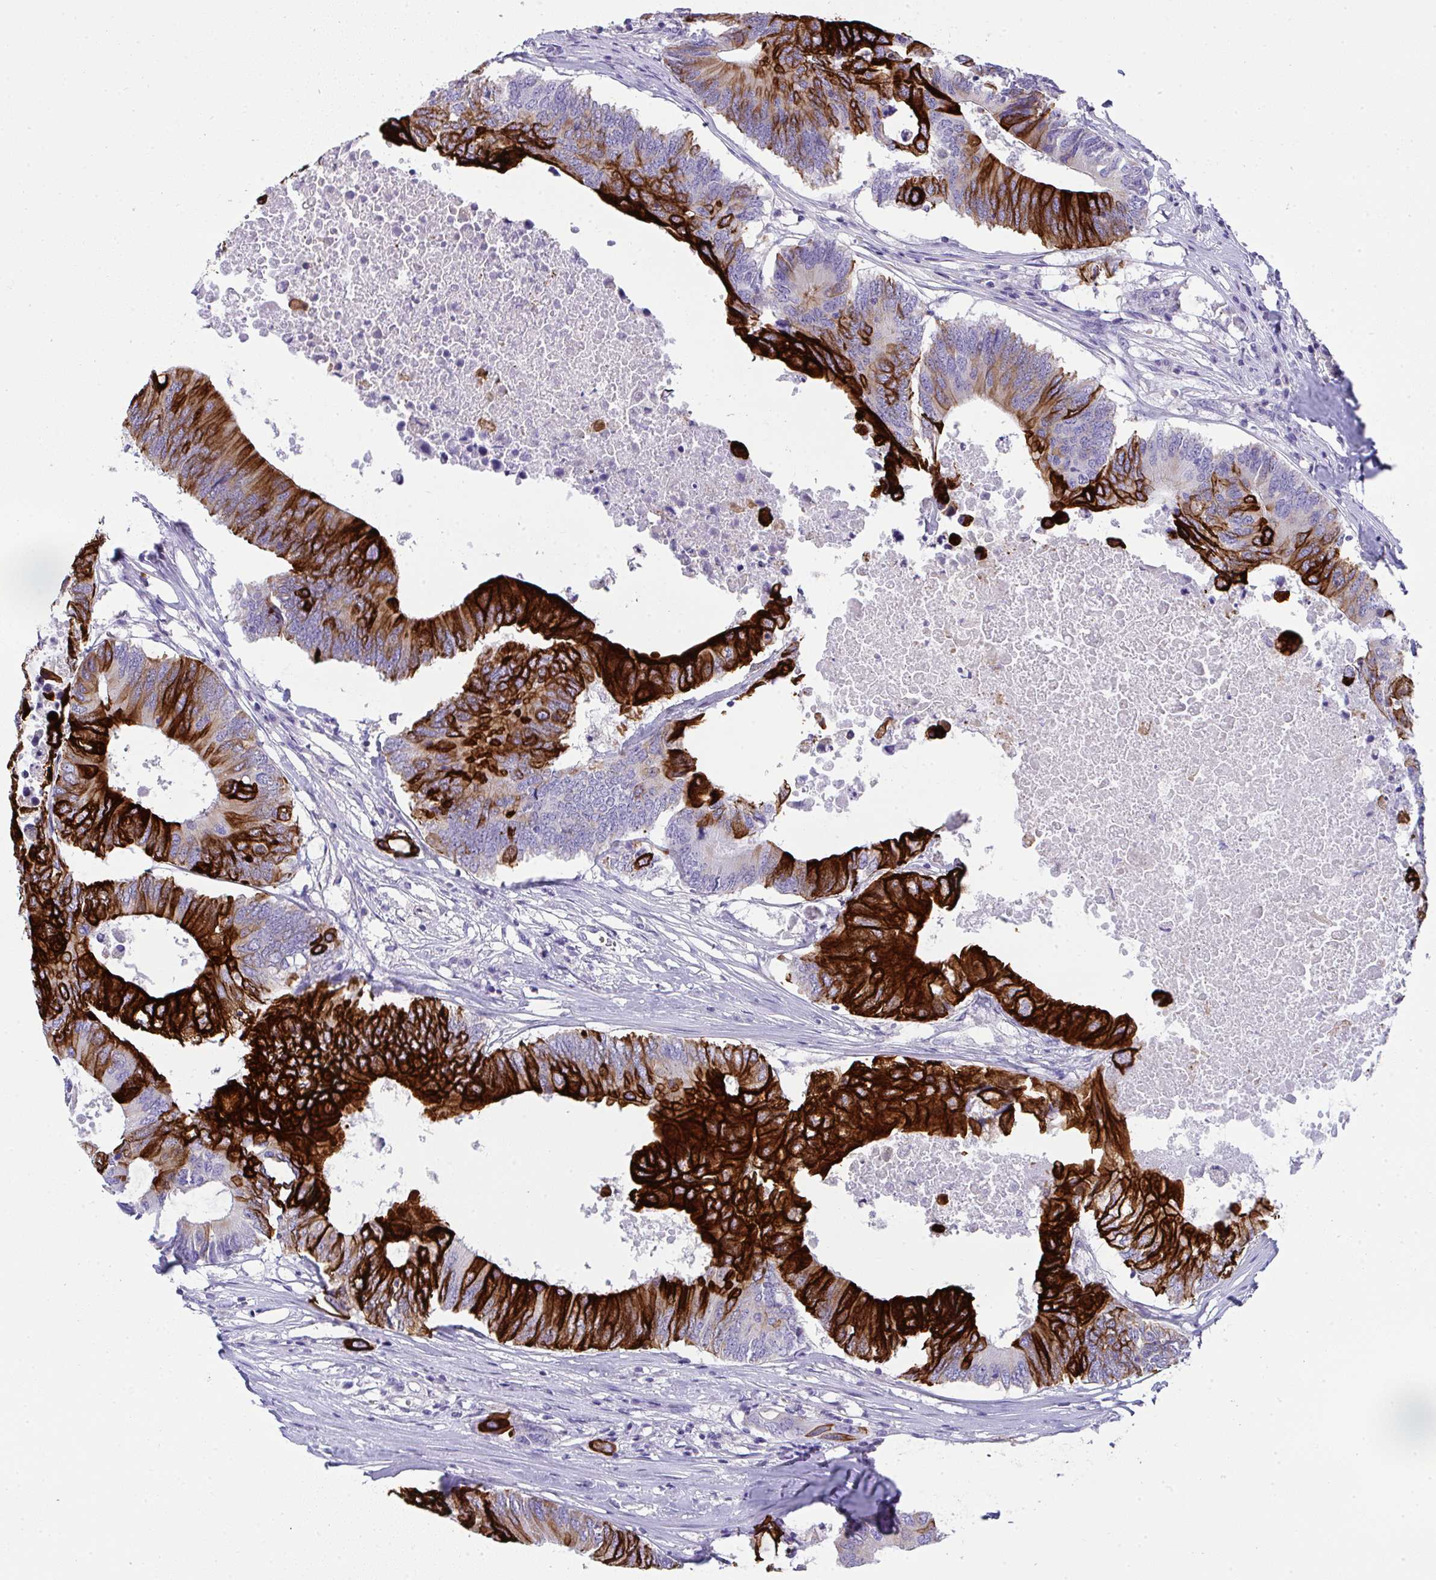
{"staining": {"intensity": "strong", "quantity": "25%-75%", "location": "cytoplasmic/membranous"}, "tissue": "colorectal cancer", "cell_type": "Tumor cells", "image_type": "cancer", "snomed": [{"axis": "morphology", "description": "Adenocarcinoma, NOS"}, {"axis": "topography", "description": "Colon"}], "caption": "Immunohistochemical staining of human colorectal adenocarcinoma shows strong cytoplasmic/membranous protein positivity in approximately 25%-75% of tumor cells.", "gene": "TNFAIP8", "patient": {"sex": "male", "age": 71}}